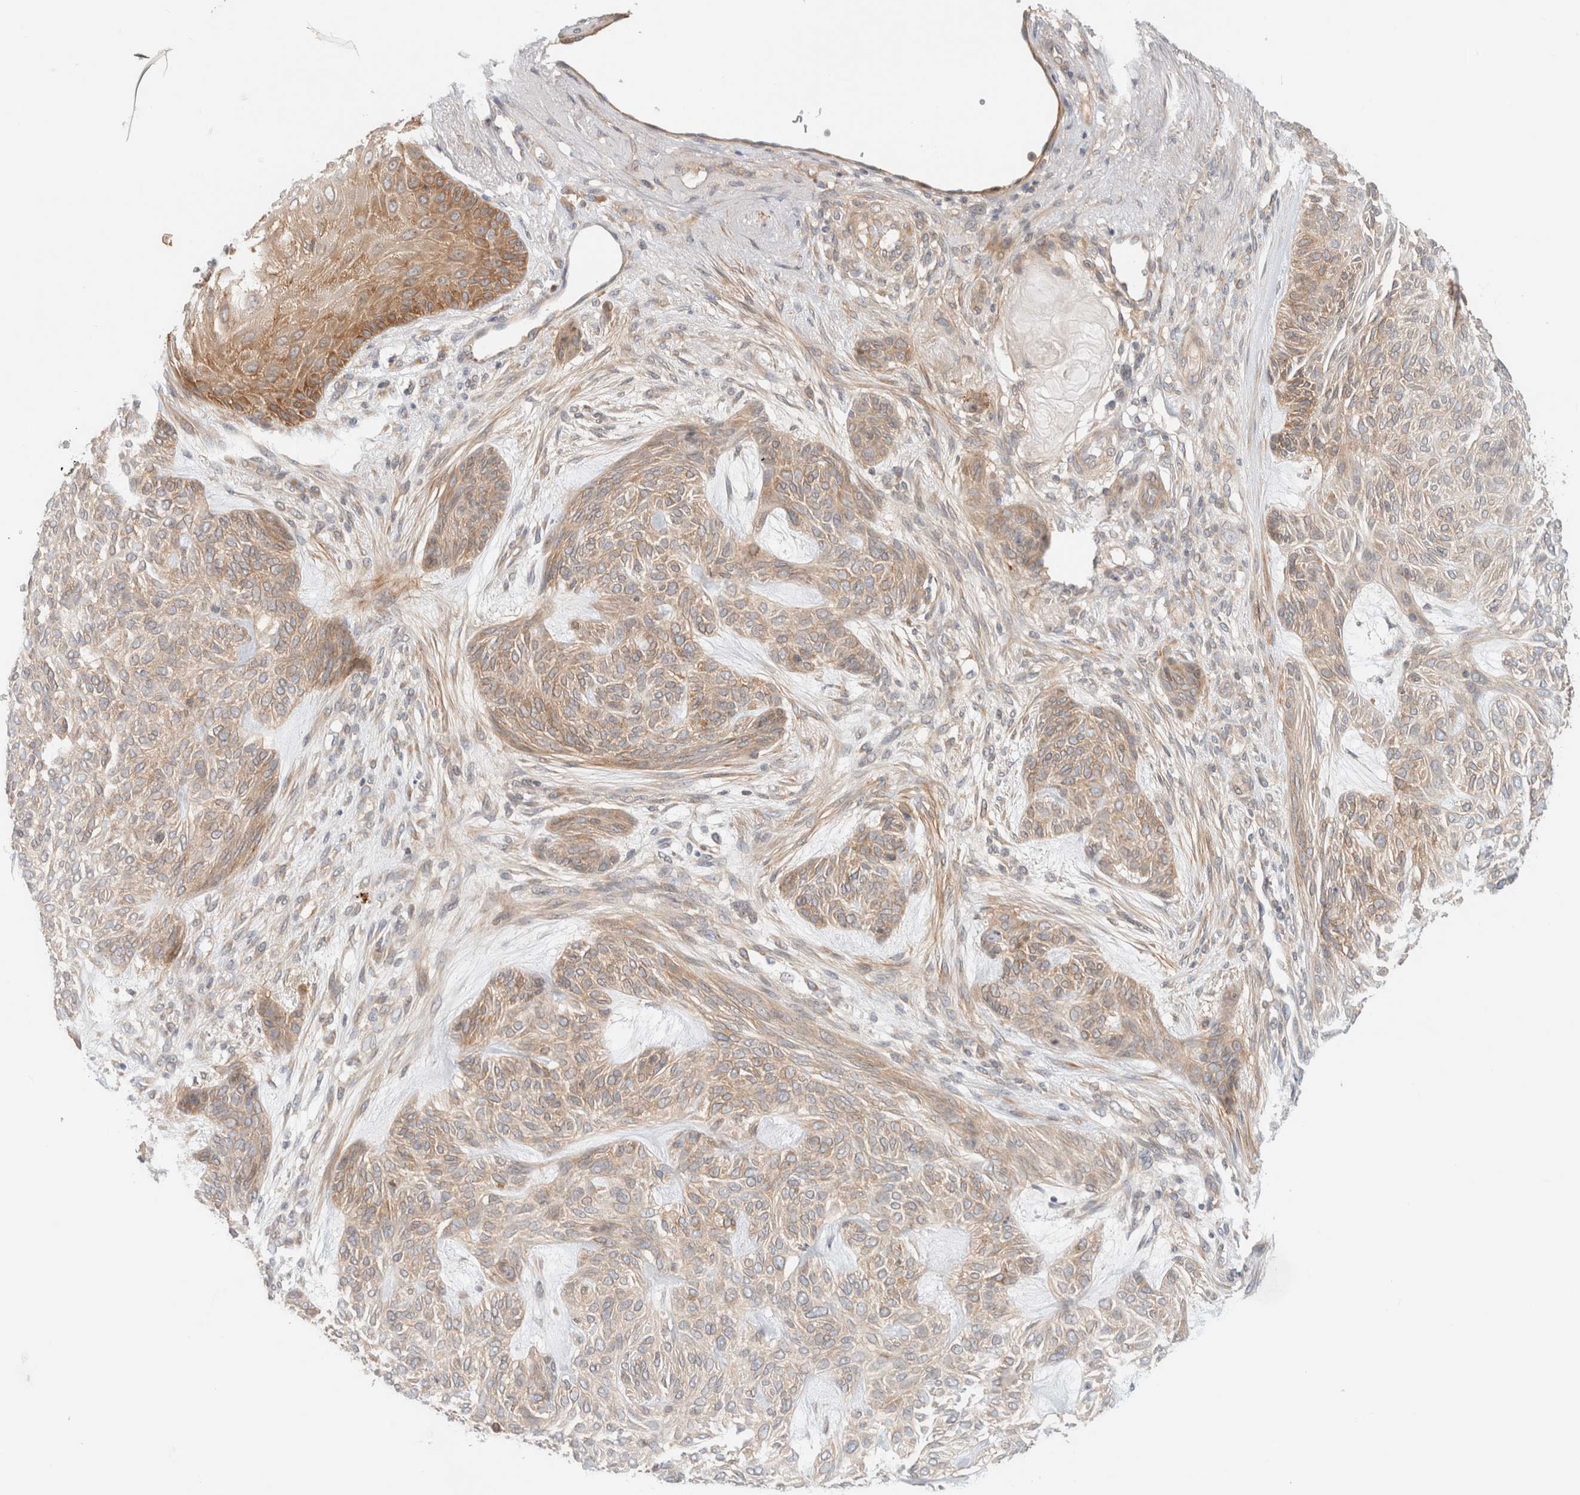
{"staining": {"intensity": "weak", "quantity": "<25%", "location": "cytoplasmic/membranous"}, "tissue": "skin cancer", "cell_type": "Tumor cells", "image_type": "cancer", "snomed": [{"axis": "morphology", "description": "Basal cell carcinoma"}, {"axis": "topography", "description": "Skin"}], "caption": "Tumor cells show no significant positivity in skin basal cell carcinoma. Nuclei are stained in blue.", "gene": "MARK3", "patient": {"sex": "male", "age": 55}}